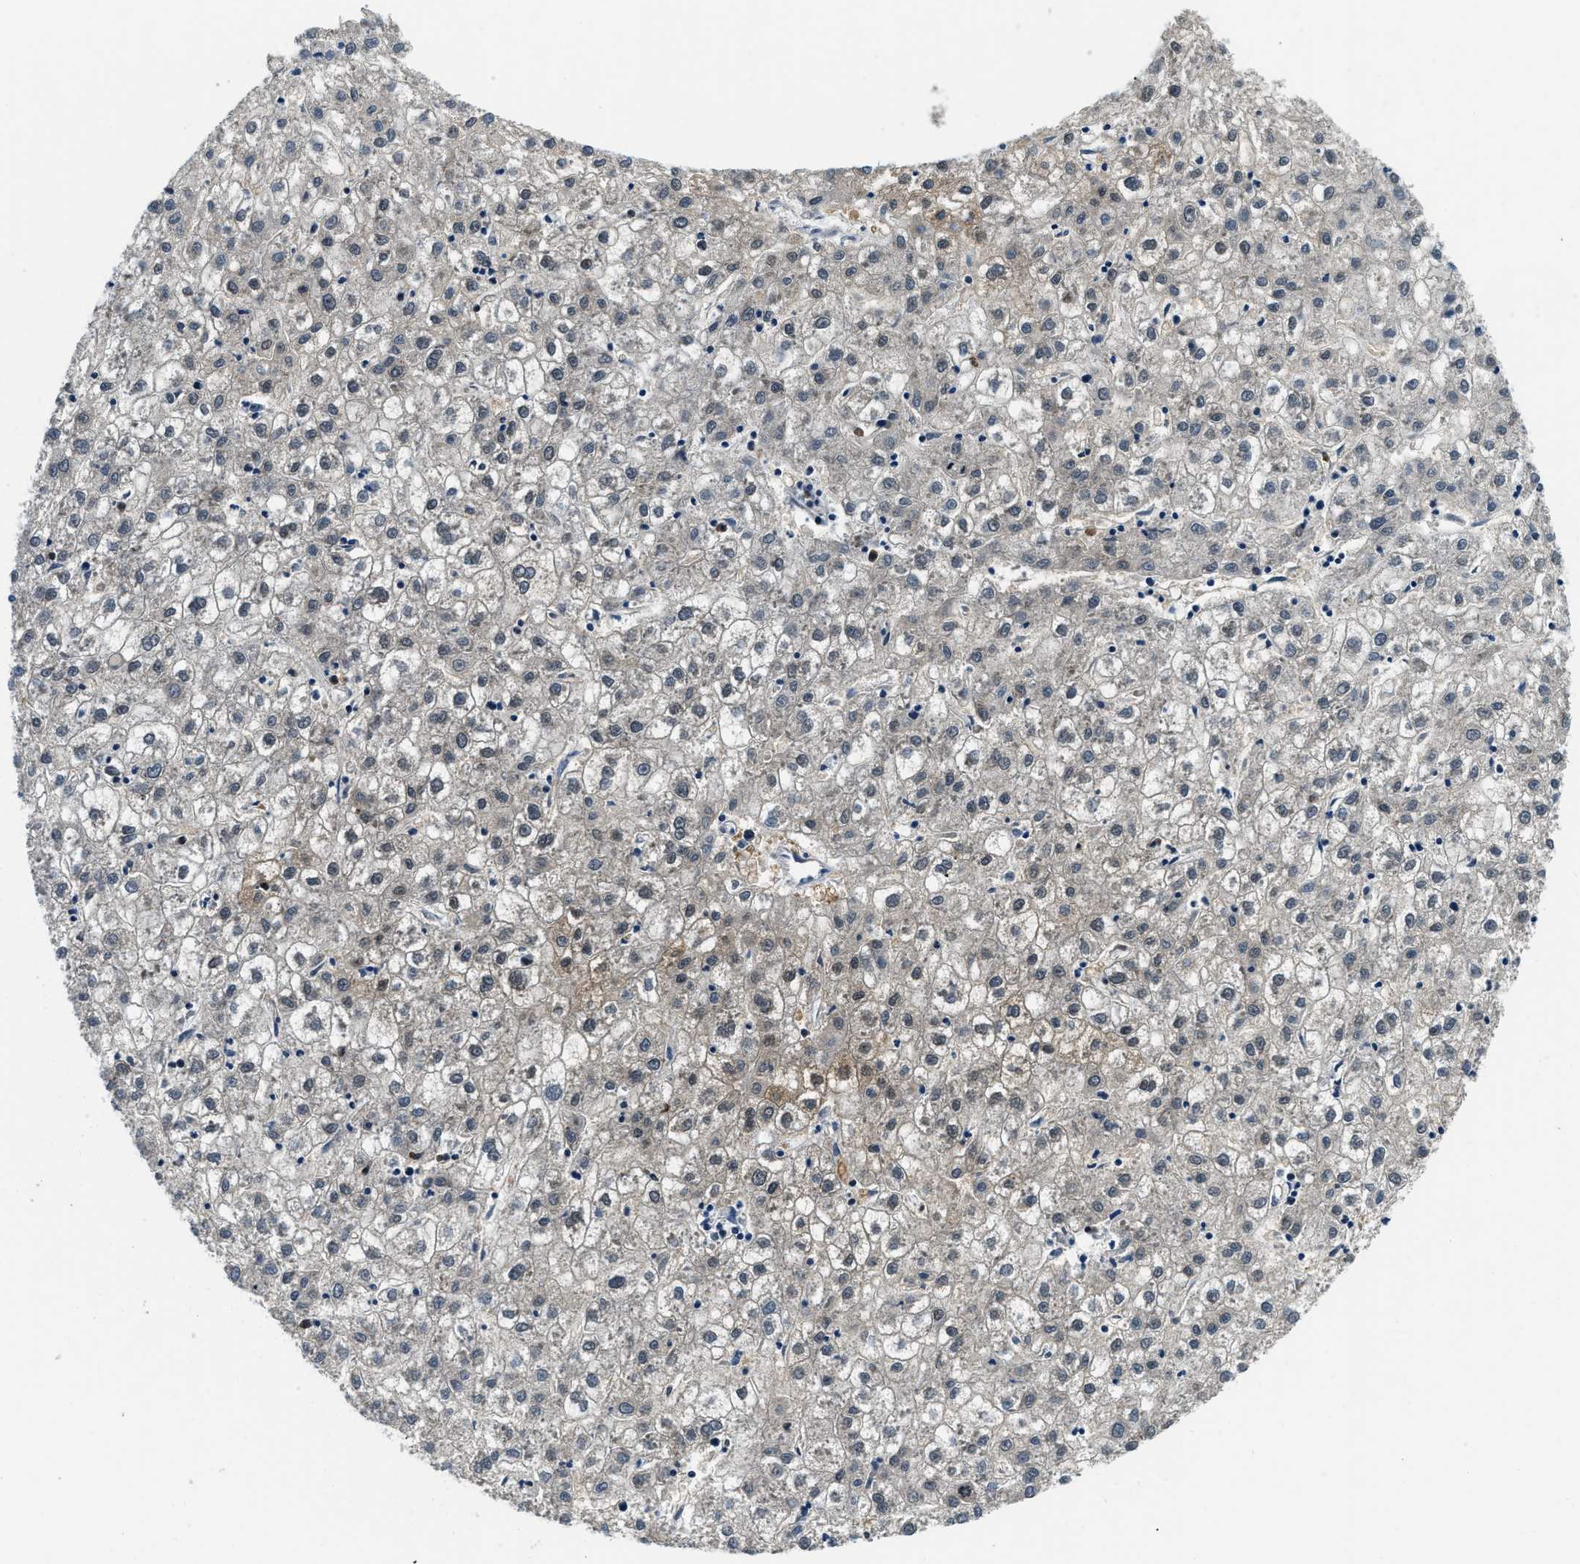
{"staining": {"intensity": "negative", "quantity": "none", "location": "none"}, "tissue": "liver cancer", "cell_type": "Tumor cells", "image_type": "cancer", "snomed": [{"axis": "morphology", "description": "Carcinoma, Hepatocellular, NOS"}, {"axis": "topography", "description": "Liver"}], "caption": "There is no significant staining in tumor cells of hepatocellular carcinoma (liver).", "gene": "TOP1", "patient": {"sex": "male", "age": 72}}